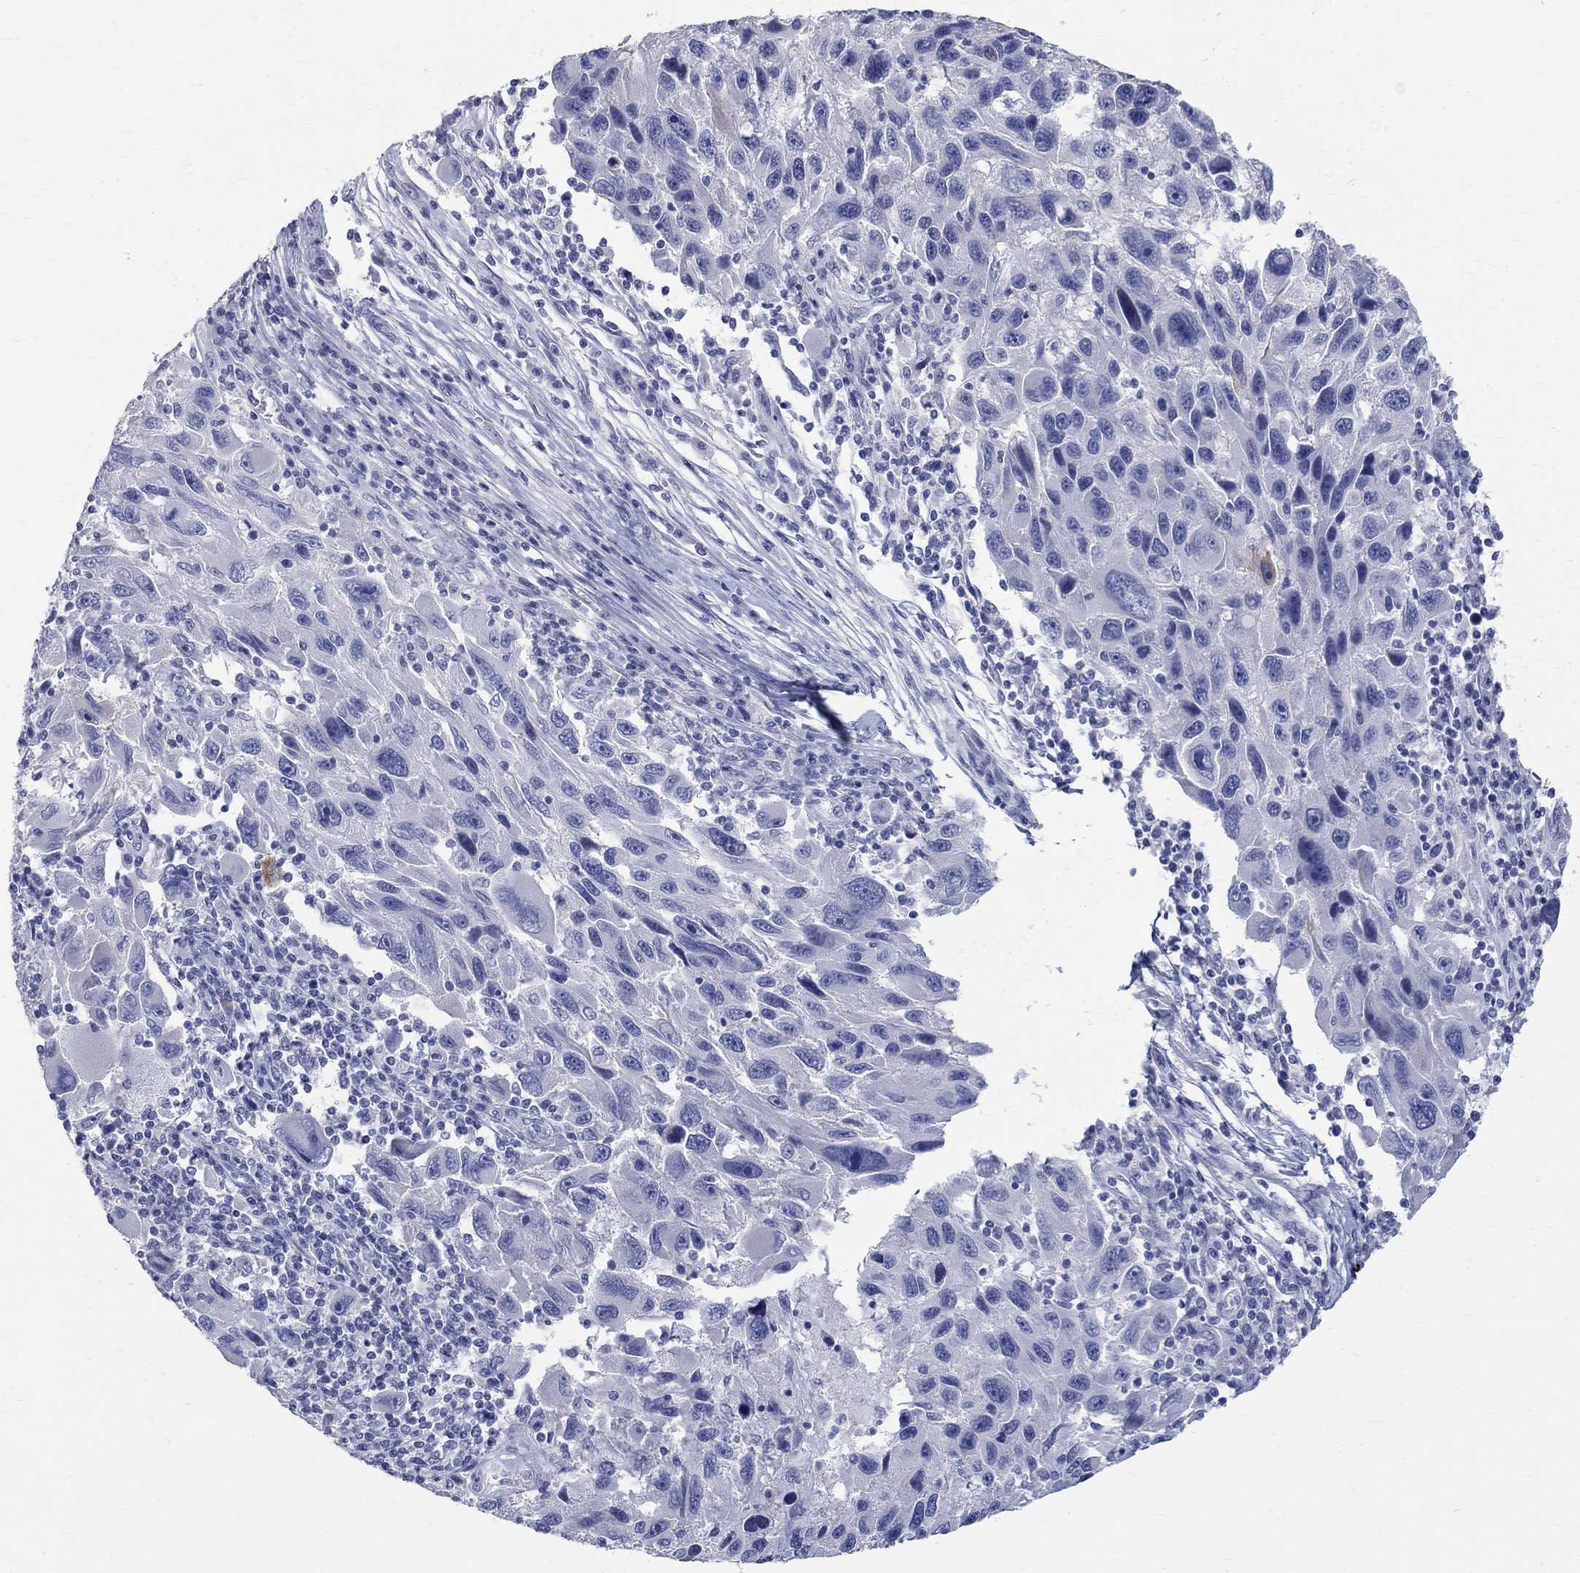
{"staining": {"intensity": "negative", "quantity": "none", "location": "none"}, "tissue": "melanoma", "cell_type": "Tumor cells", "image_type": "cancer", "snomed": [{"axis": "morphology", "description": "Malignant melanoma, NOS"}, {"axis": "topography", "description": "Skin"}], "caption": "A high-resolution histopathology image shows immunohistochemistry staining of melanoma, which demonstrates no significant staining in tumor cells.", "gene": "MAGEB6", "patient": {"sex": "male", "age": 53}}